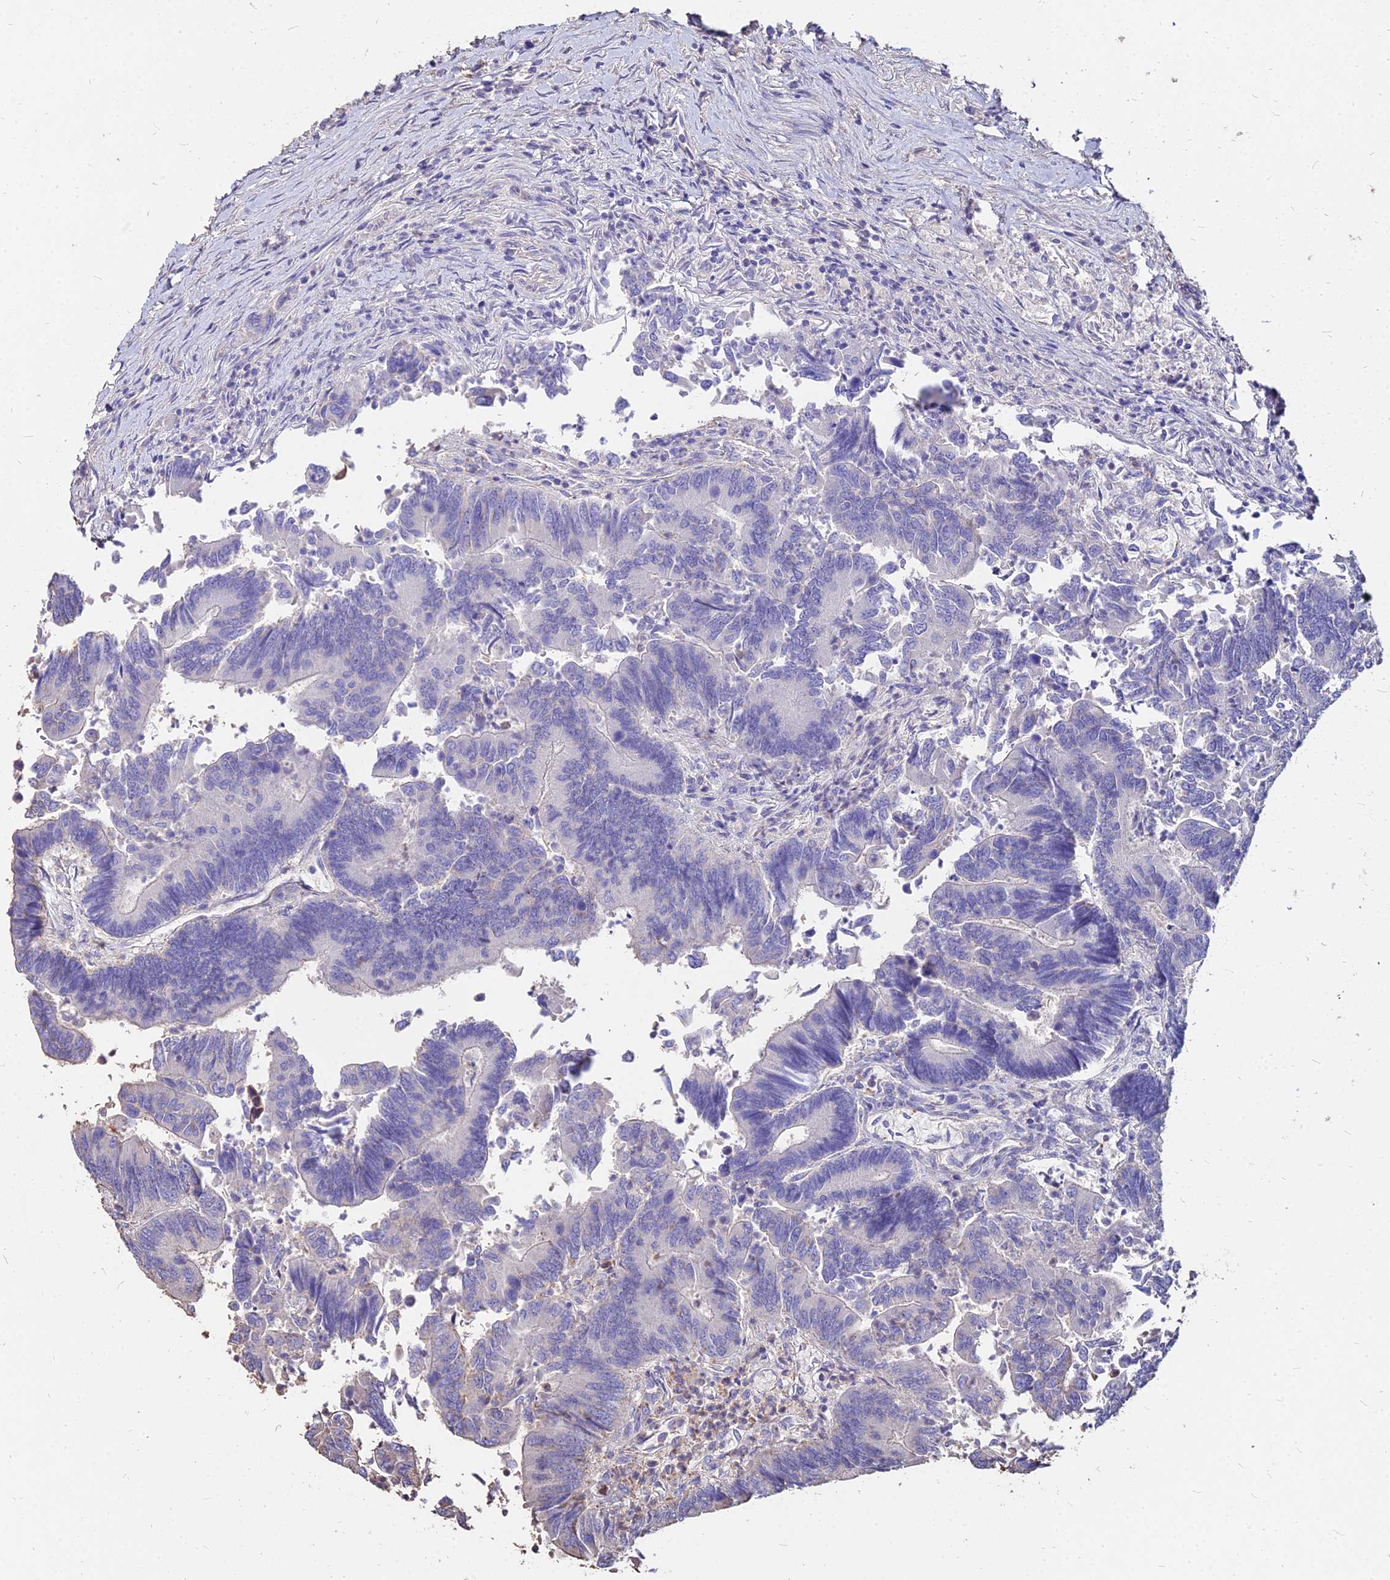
{"staining": {"intensity": "negative", "quantity": "none", "location": "none"}, "tissue": "colorectal cancer", "cell_type": "Tumor cells", "image_type": "cancer", "snomed": [{"axis": "morphology", "description": "Adenocarcinoma, NOS"}, {"axis": "topography", "description": "Colon"}], "caption": "Protein analysis of colorectal cancer exhibits no significant expression in tumor cells.", "gene": "NME5", "patient": {"sex": "female", "age": 67}}